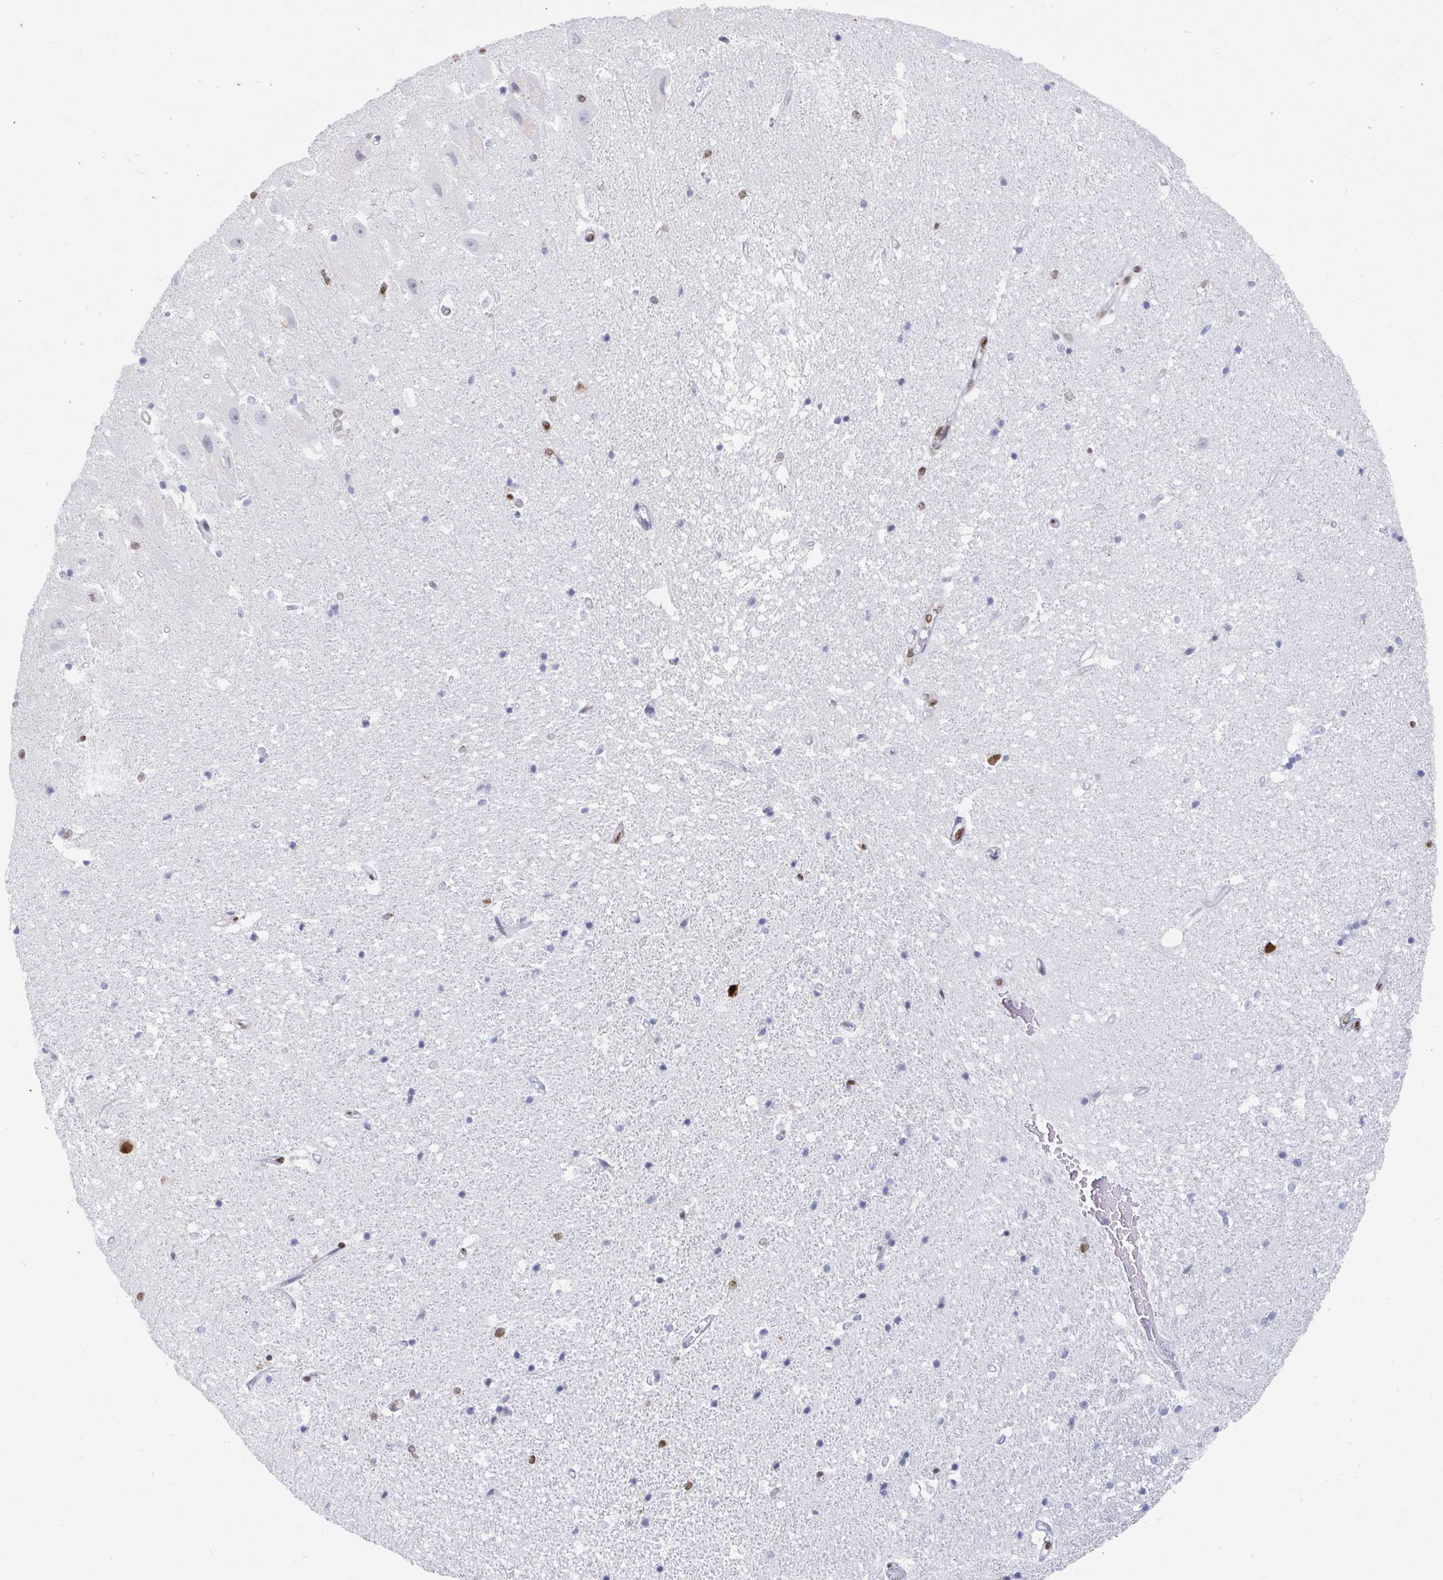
{"staining": {"intensity": "strong", "quantity": "<25%", "location": "cytoplasmic/membranous"}, "tissue": "hippocampus", "cell_type": "Glial cells", "image_type": "normal", "snomed": [{"axis": "morphology", "description": "Normal tissue, NOS"}, {"axis": "topography", "description": "Hippocampus"}], "caption": "High-power microscopy captured an IHC photomicrograph of benign hippocampus, revealing strong cytoplasmic/membranous positivity in approximately <25% of glial cells. Using DAB (3,3'-diaminobenzidine) (brown) and hematoxylin (blue) stains, captured at high magnification using brightfield microscopy.", "gene": "EWSR1", "patient": {"sex": "male", "age": 63}}